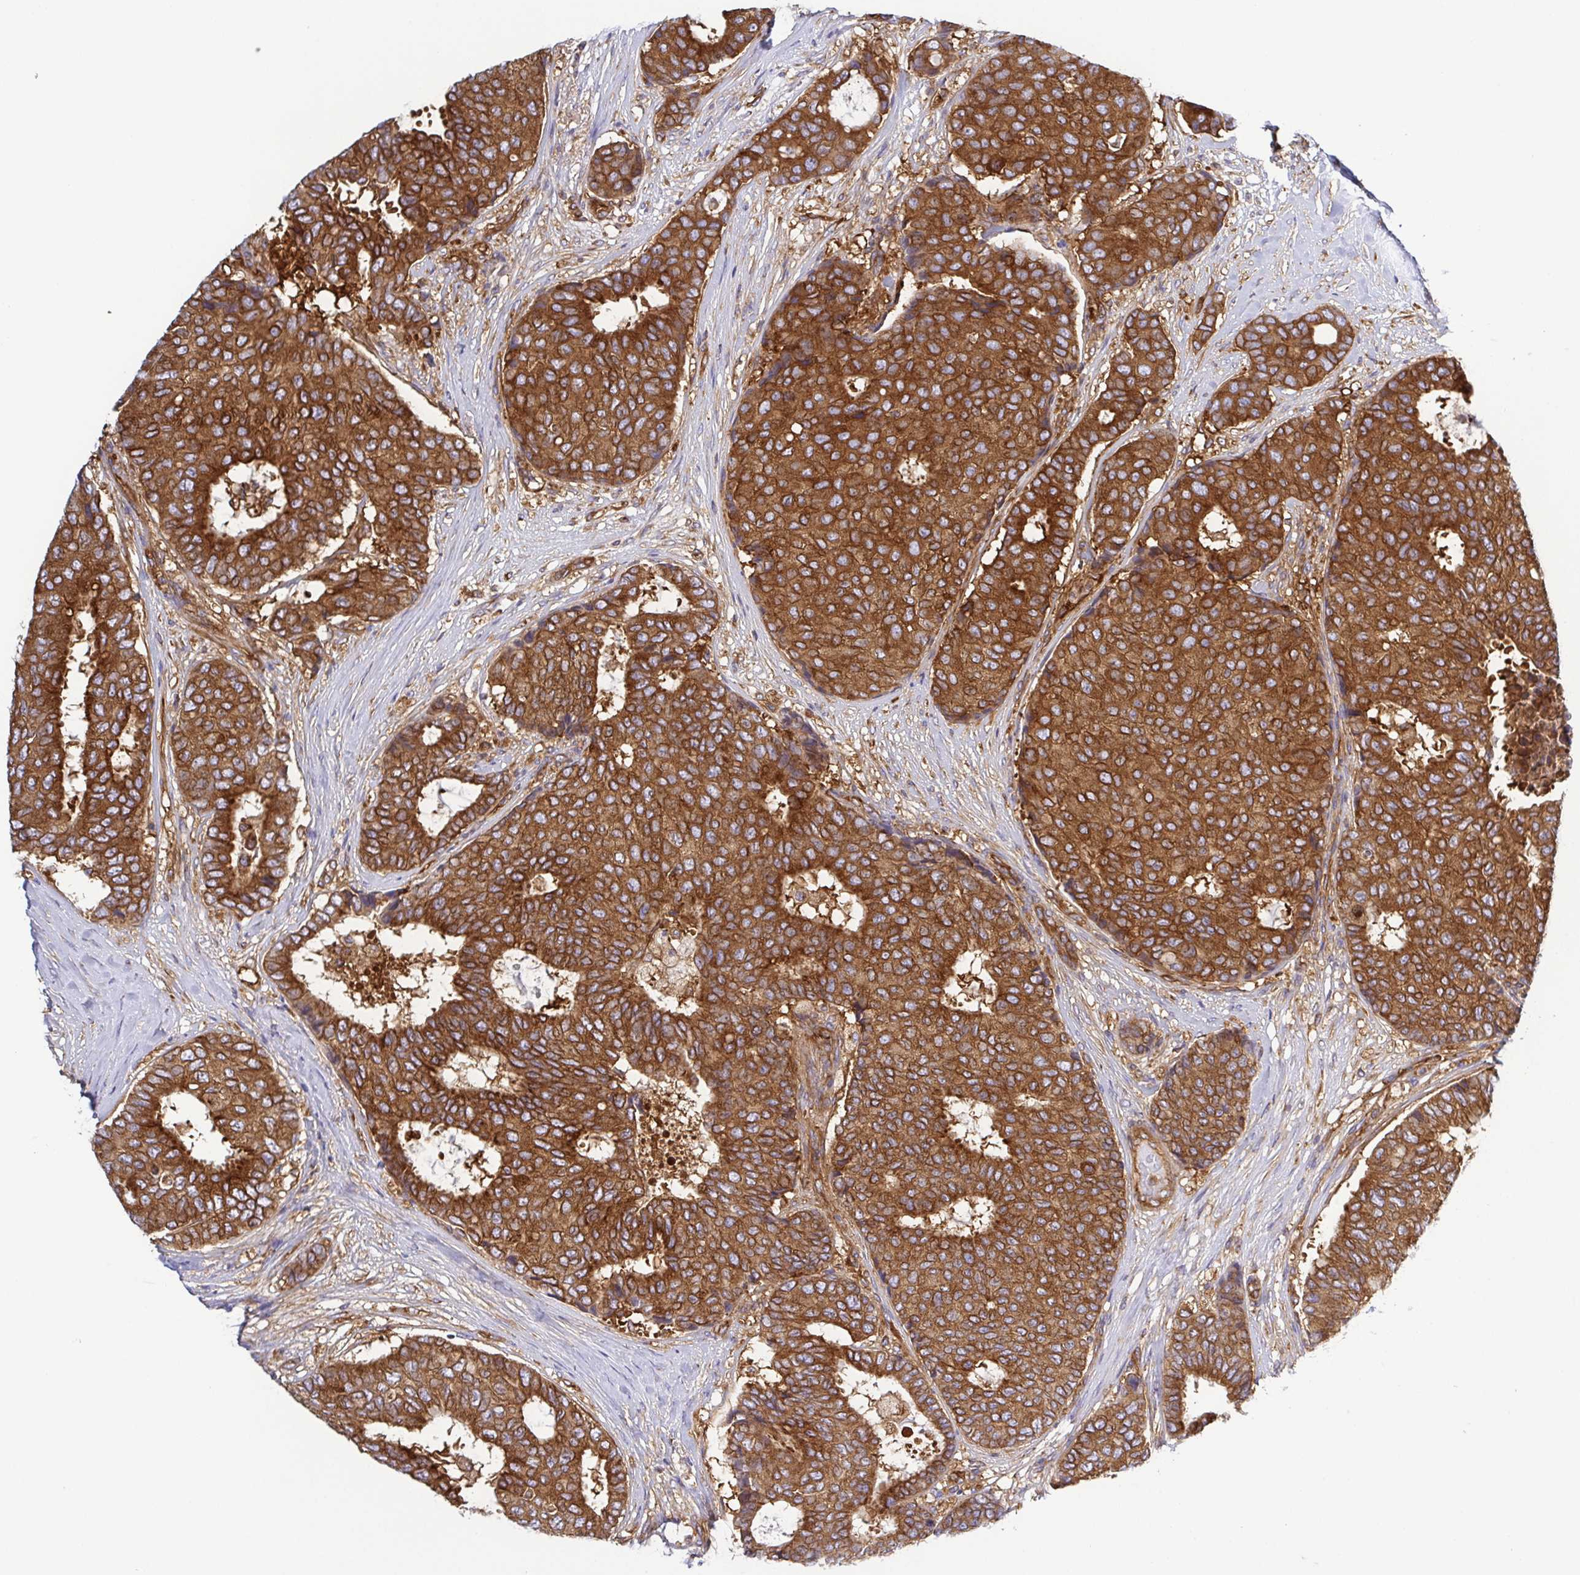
{"staining": {"intensity": "strong", "quantity": ">75%", "location": "cytoplasmic/membranous"}, "tissue": "breast cancer", "cell_type": "Tumor cells", "image_type": "cancer", "snomed": [{"axis": "morphology", "description": "Duct carcinoma"}, {"axis": "topography", "description": "Breast"}], "caption": "Strong cytoplasmic/membranous positivity is present in about >75% of tumor cells in breast cancer.", "gene": "KIF5B", "patient": {"sex": "female", "age": 75}}